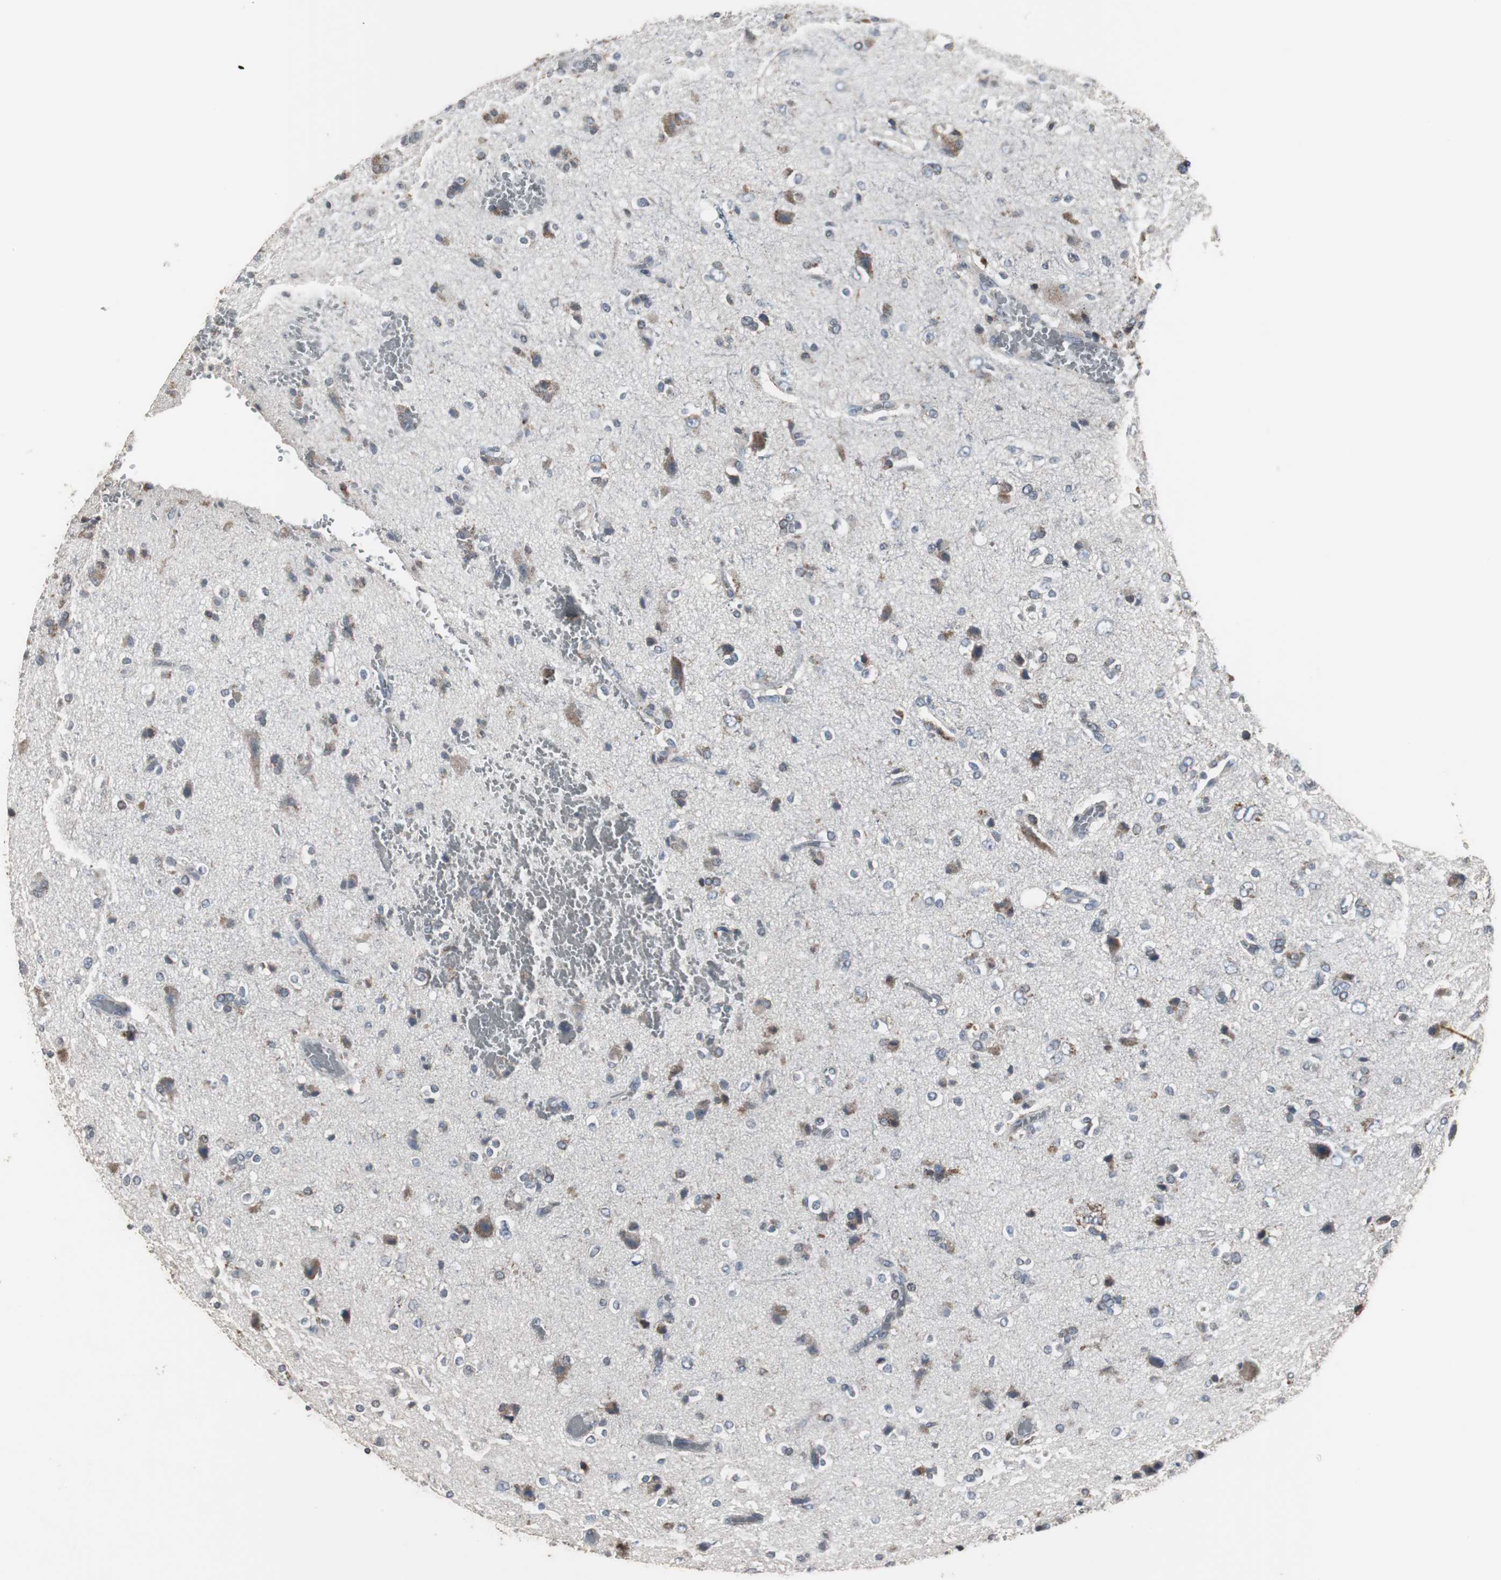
{"staining": {"intensity": "weak", "quantity": "<25%", "location": "cytoplasmic/membranous"}, "tissue": "glioma", "cell_type": "Tumor cells", "image_type": "cancer", "snomed": [{"axis": "morphology", "description": "Glioma, malignant, High grade"}, {"axis": "topography", "description": "Brain"}], "caption": "Glioma was stained to show a protein in brown. There is no significant positivity in tumor cells. (Stains: DAB (3,3'-diaminobenzidine) IHC with hematoxylin counter stain, Microscopy: brightfield microscopy at high magnification).", "gene": "ACAA1", "patient": {"sex": "male", "age": 47}}